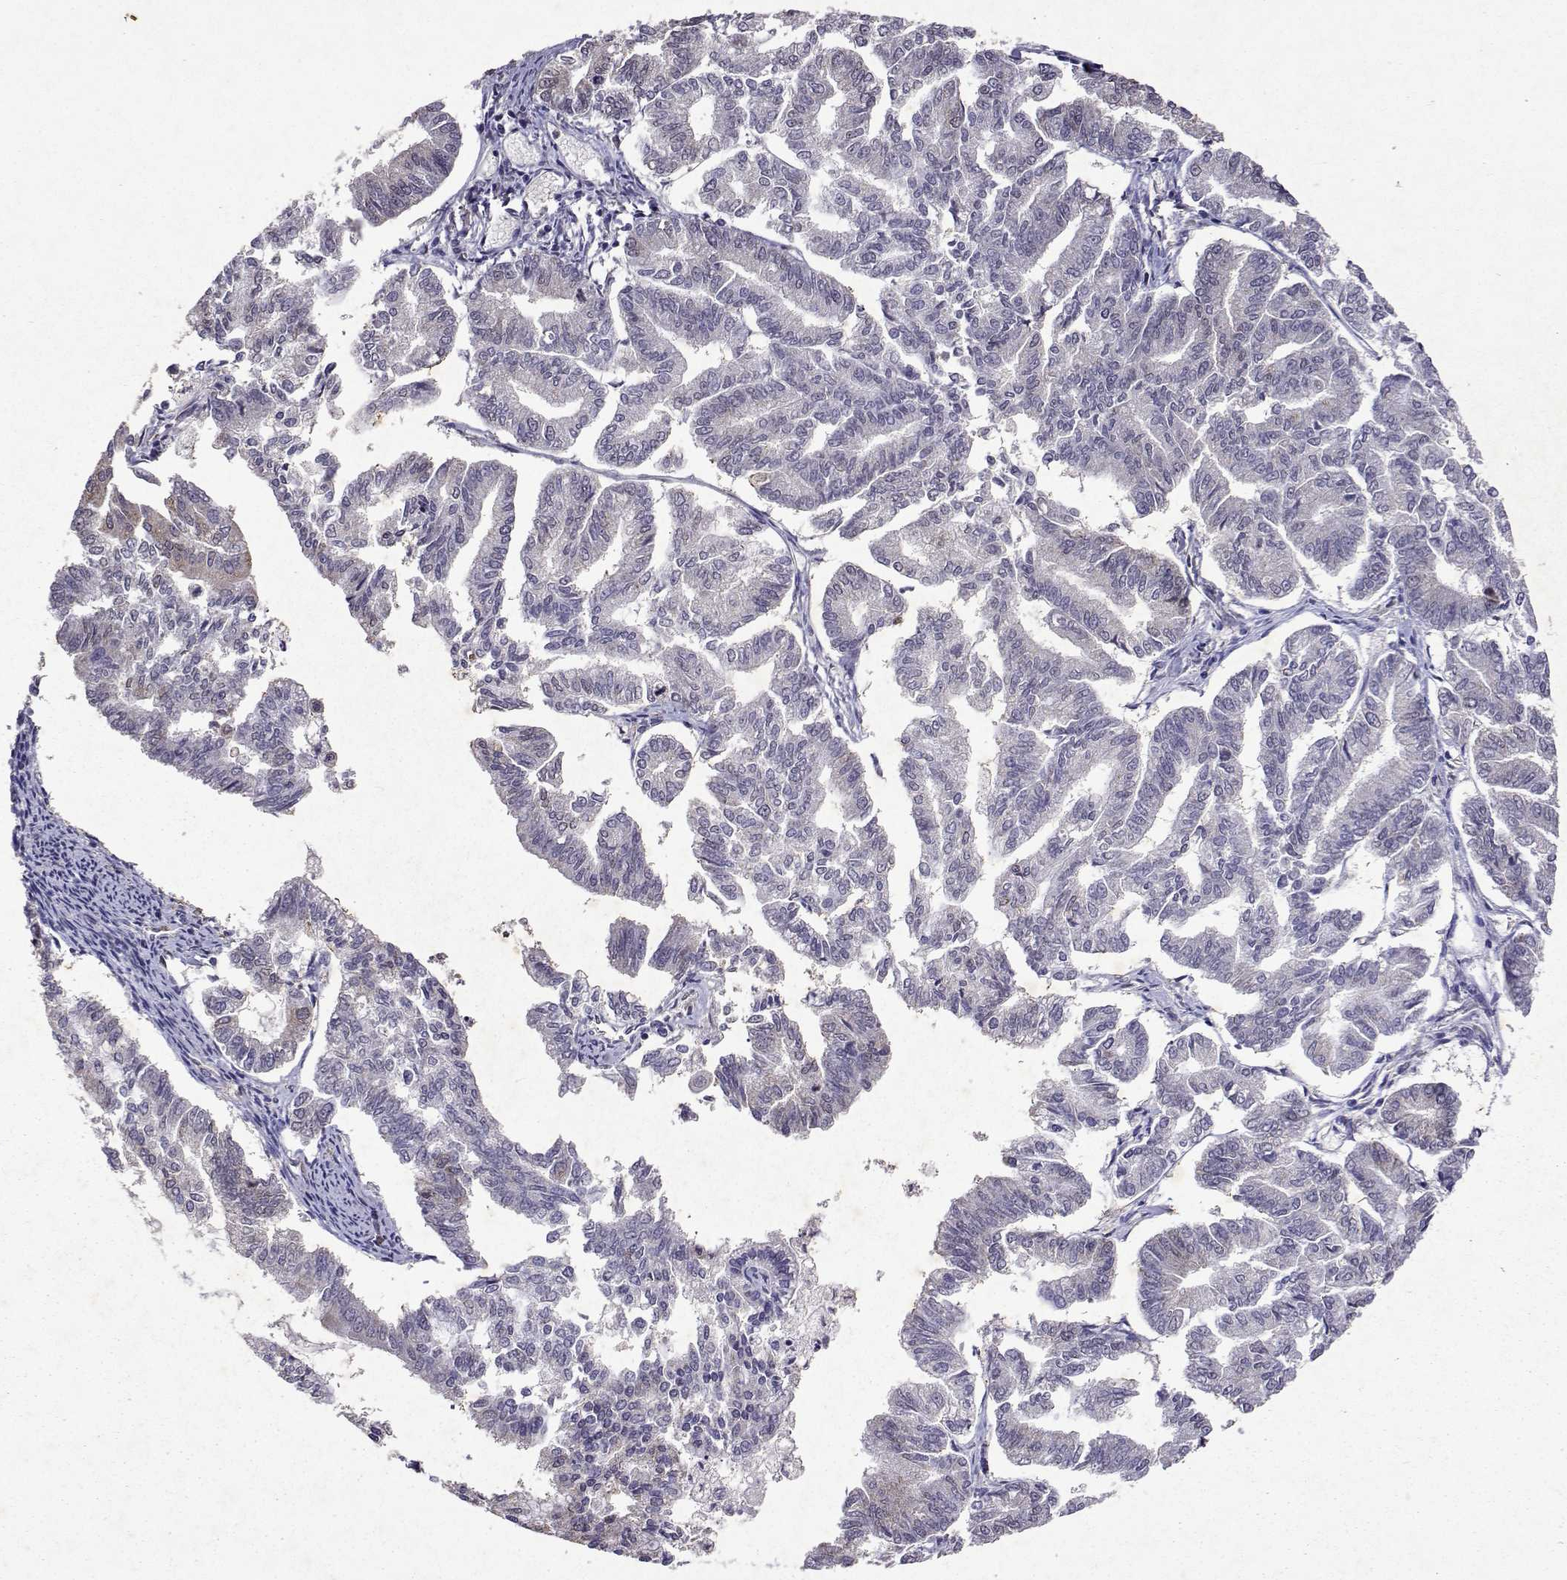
{"staining": {"intensity": "negative", "quantity": "none", "location": "none"}, "tissue": "endometrial cancer", "cell_type": "Tumor cells", "image_type": "cancer", "snomed": [{"axis": "morphology", "description": "Adenocarcinoma, NOS"}, {"axis": "topography", "description": "Endometrium"}], "caption": "Immunohistochemistry image of neoplastic tissue: human endometrial adenocarcinoma stained with DAB demonstrates no significant protein expression in tumor cells.", "gene": "TARBP2", "patient": {"sex": "female", "age": 79}}